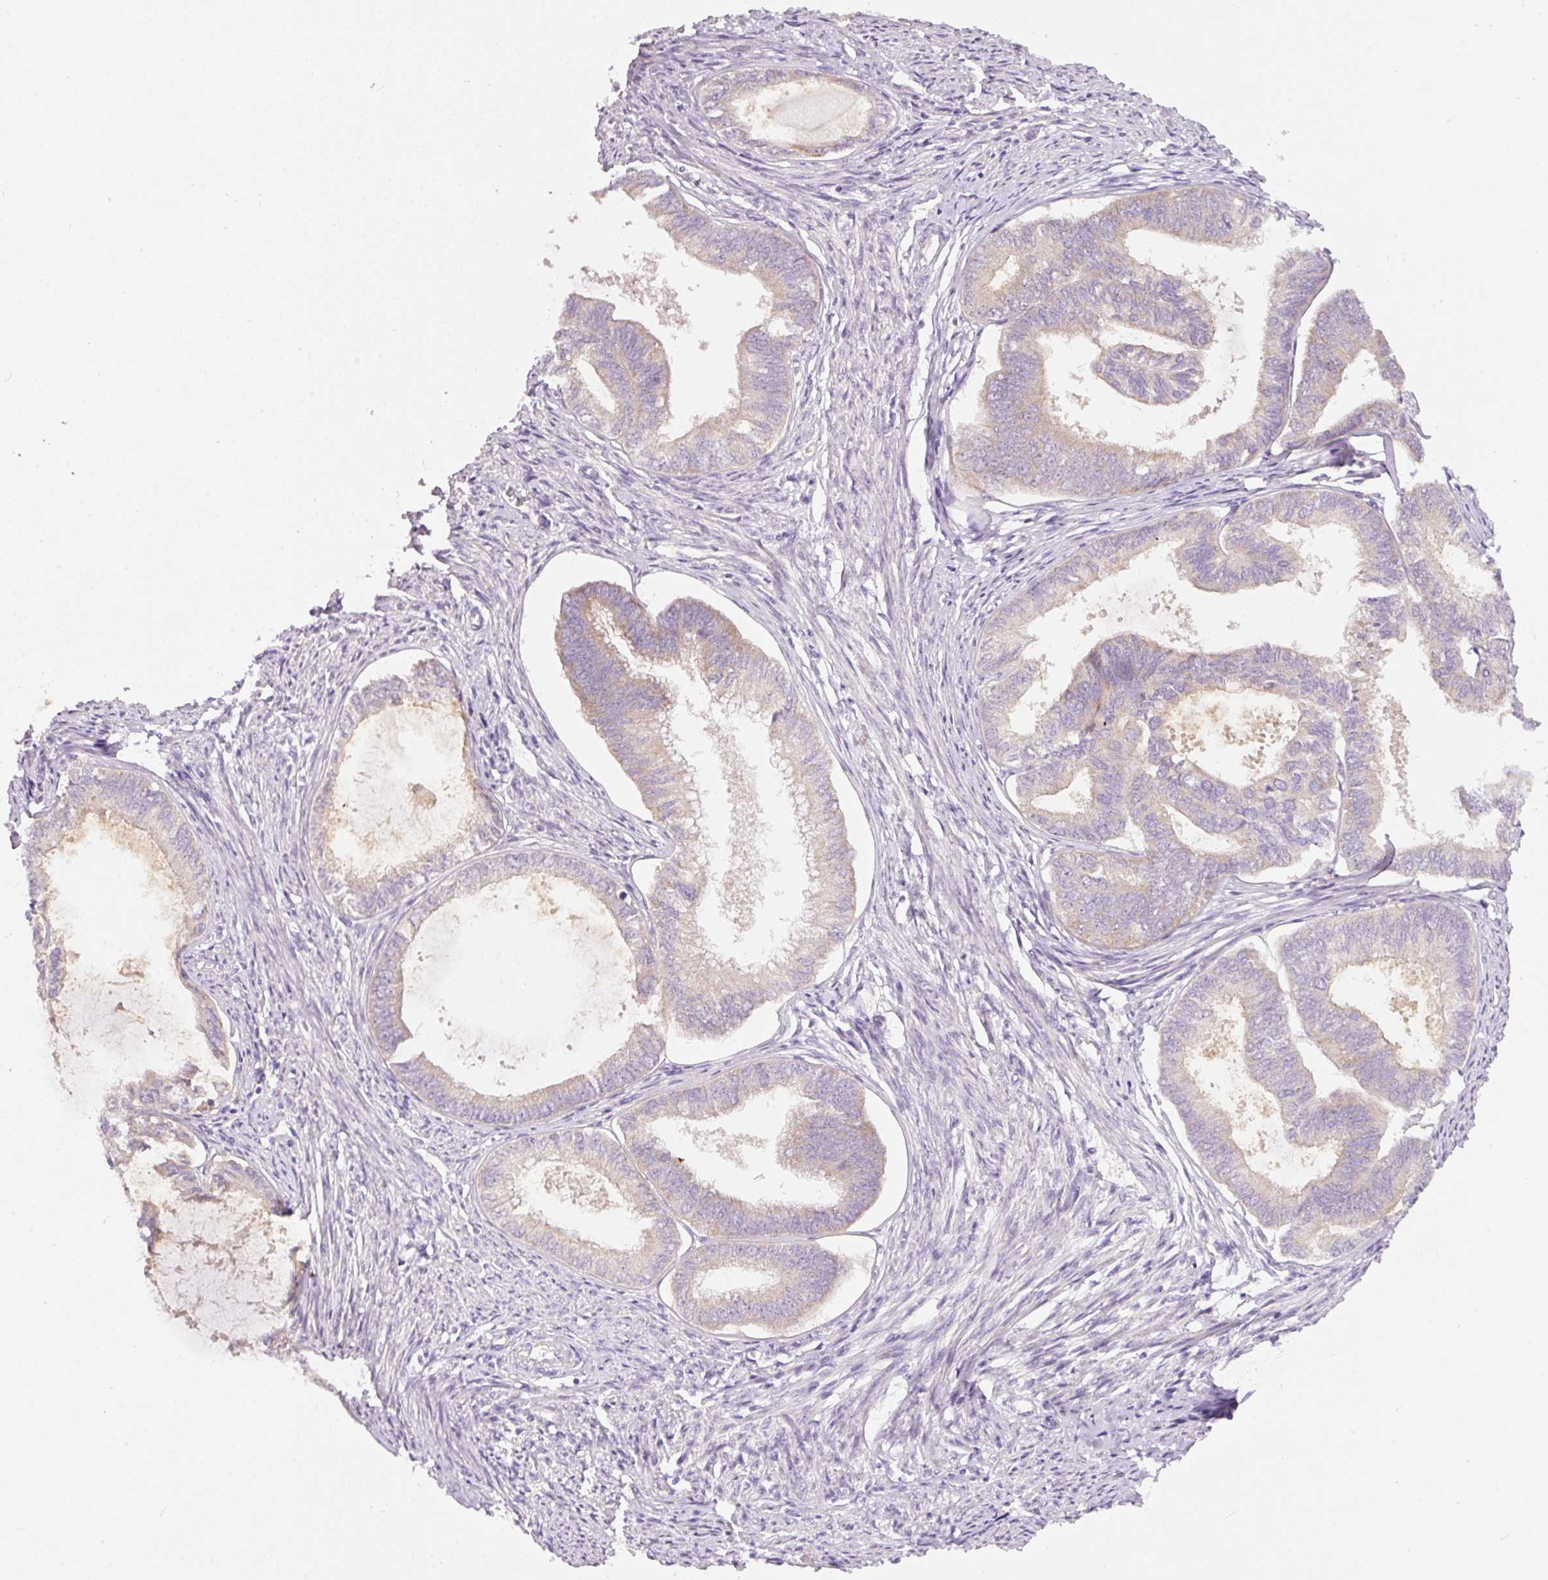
{"staining": {"intensity": "weak", "quantity": "25%-75%", "location": "cytoplasmic/membranous"}, "tissue": "endometrial cancer", "cell_type": "Tumor cells", "image_type": "cancer", "snomed": [{"axis": "morphology", "description": "Adenocarcinoma, NOS"}, {"axis": "topography", "description": "Endometrium"}], "caption": "Brown immunohistochemical staining in human endometrial cancer (adenocarcinoma) reveals weak cytoplasmic/membranous staining in about 25%-75% of tumor cells.", "gene": "RSPO2", "patient": {"sex": "female", "age": 86}}